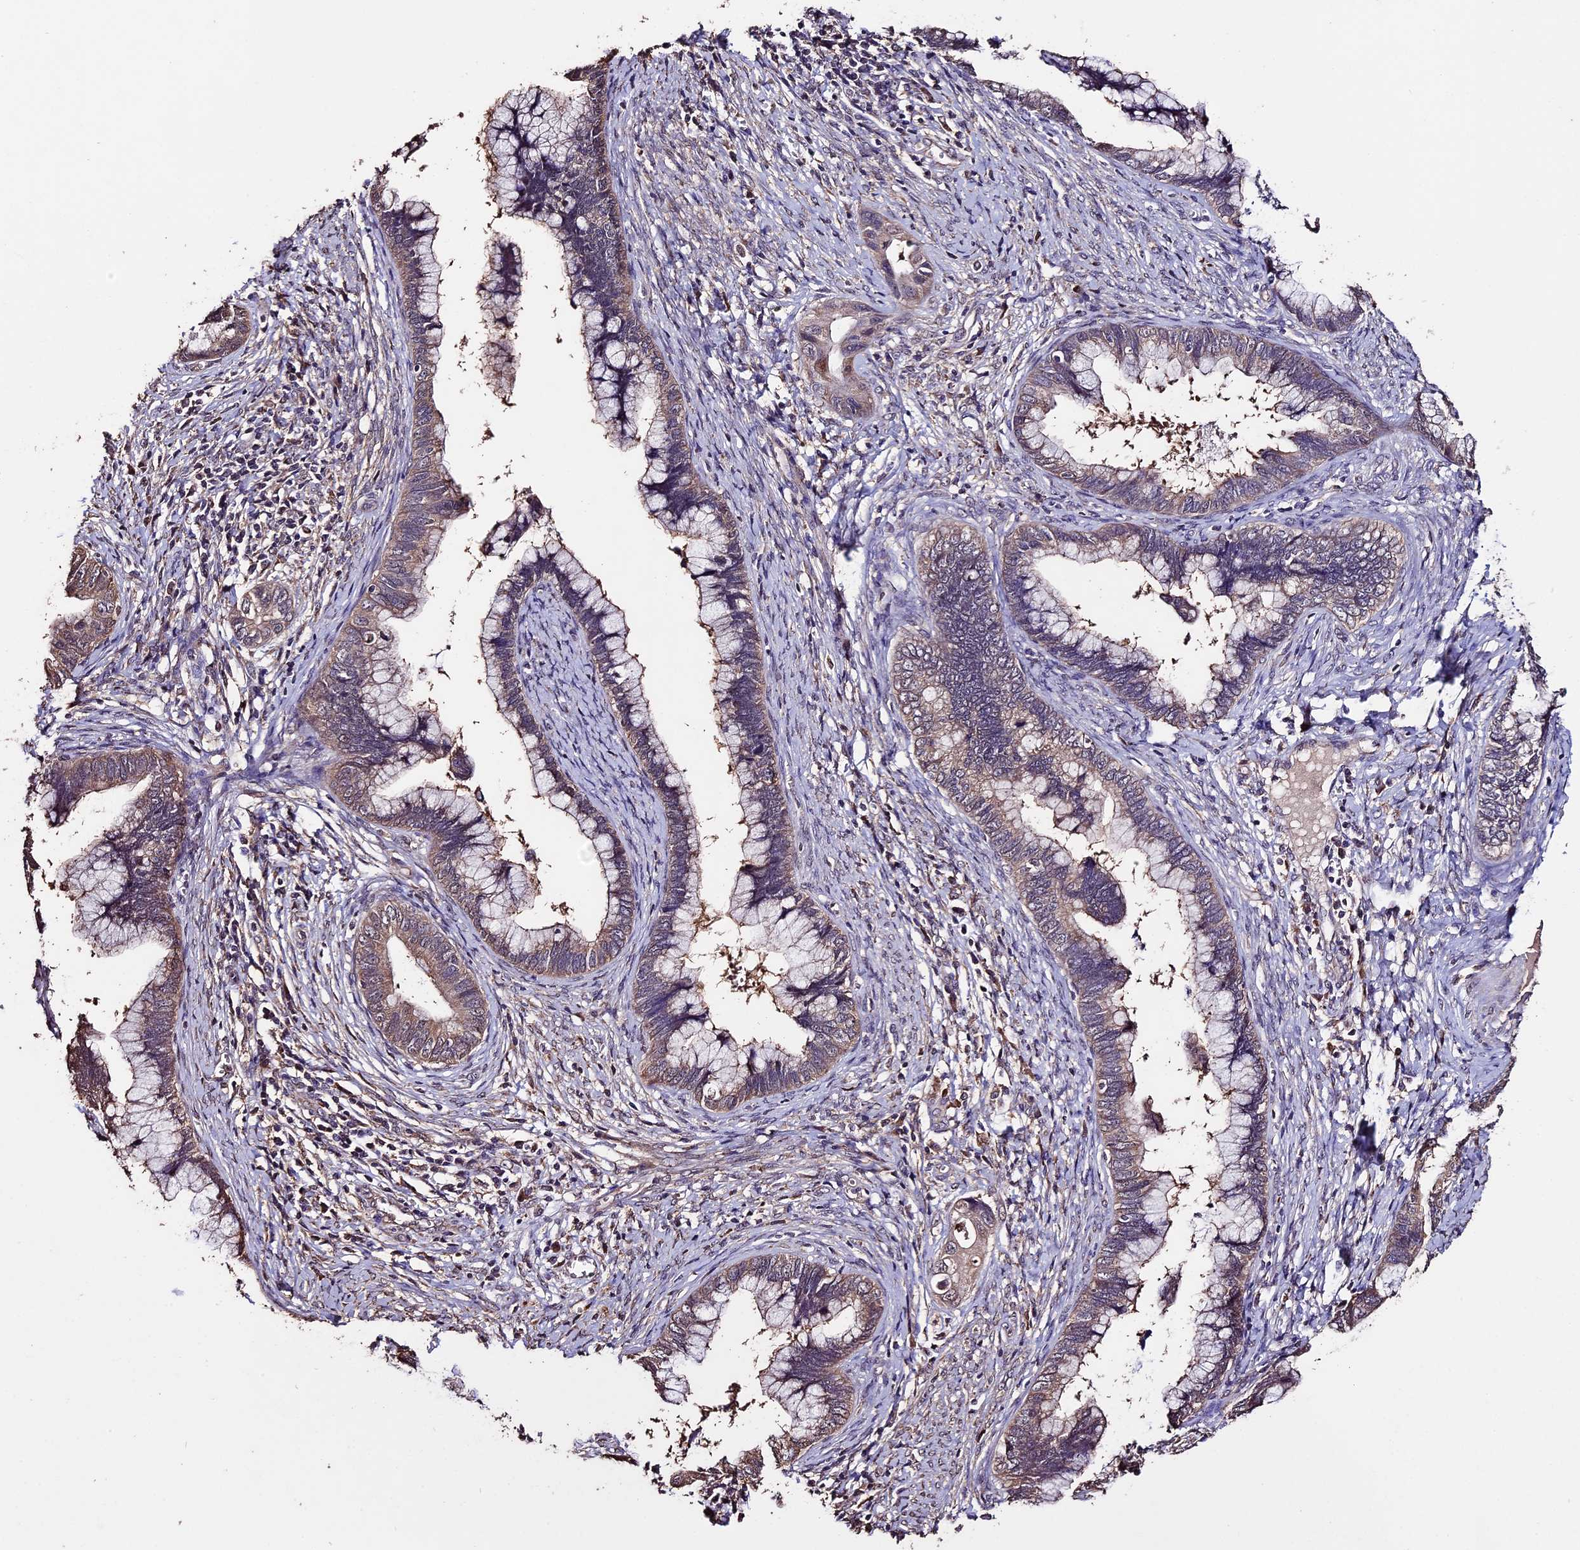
{"staining": {"intensity": "moderate", "quantity": "25%-75%", "location": "cytoplasmic/membranous"}, "tissue": "cervical cancer", "cell_type": "Tumor cells", "image_type": "cancer", "snomed": [{"axis": "morphology", "description": "Adenocarcinoma, NOS"}, {"axis": "topography", "description": "Cervix"}], "caption": "This is an image of IHC staining of cervical cancer, which shows moderate expression in the cytoplasmic/membranous of tumor cells.", "gene": "DIS3L", "patient": {"sex": "female", "age": 44}}